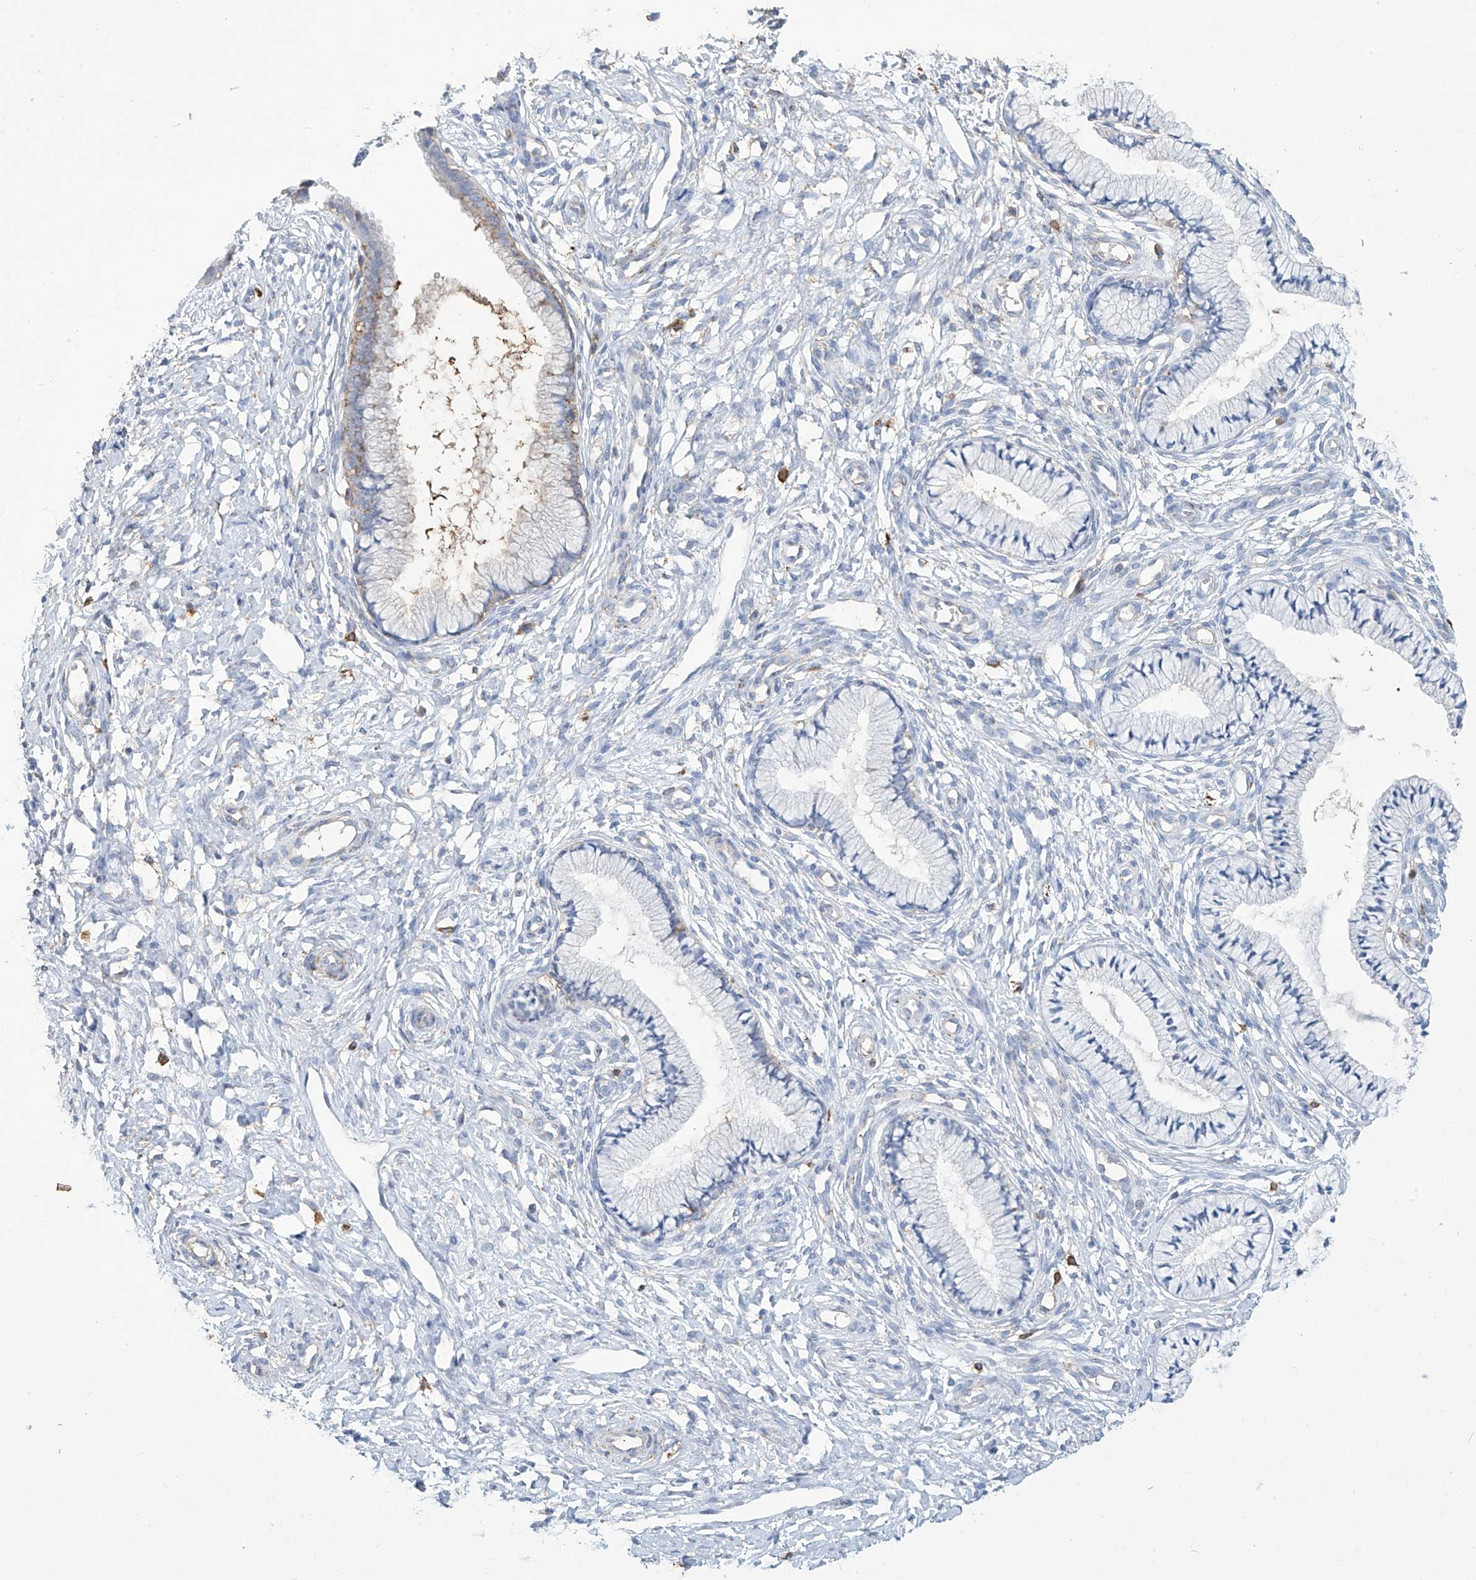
{"staining": {"intensity": "negative", "quantity": "none", "location": "none"}, "tissue": "cervix", "cell_type": "Glandular cells", "image_type": "normal", "snomed": [{"axis": "morphology", "description": "Normal tissue, NOS"}, {"axis": "topography", "description": "Cervix"}], "caption": "Immunohistochemistry histopathology image of normal cervix: human cervix stained with DAB exhibits no significant protein expression in glandular cells.", "gene": "OGT", "patient": {"sex": "female", "age": 36}}